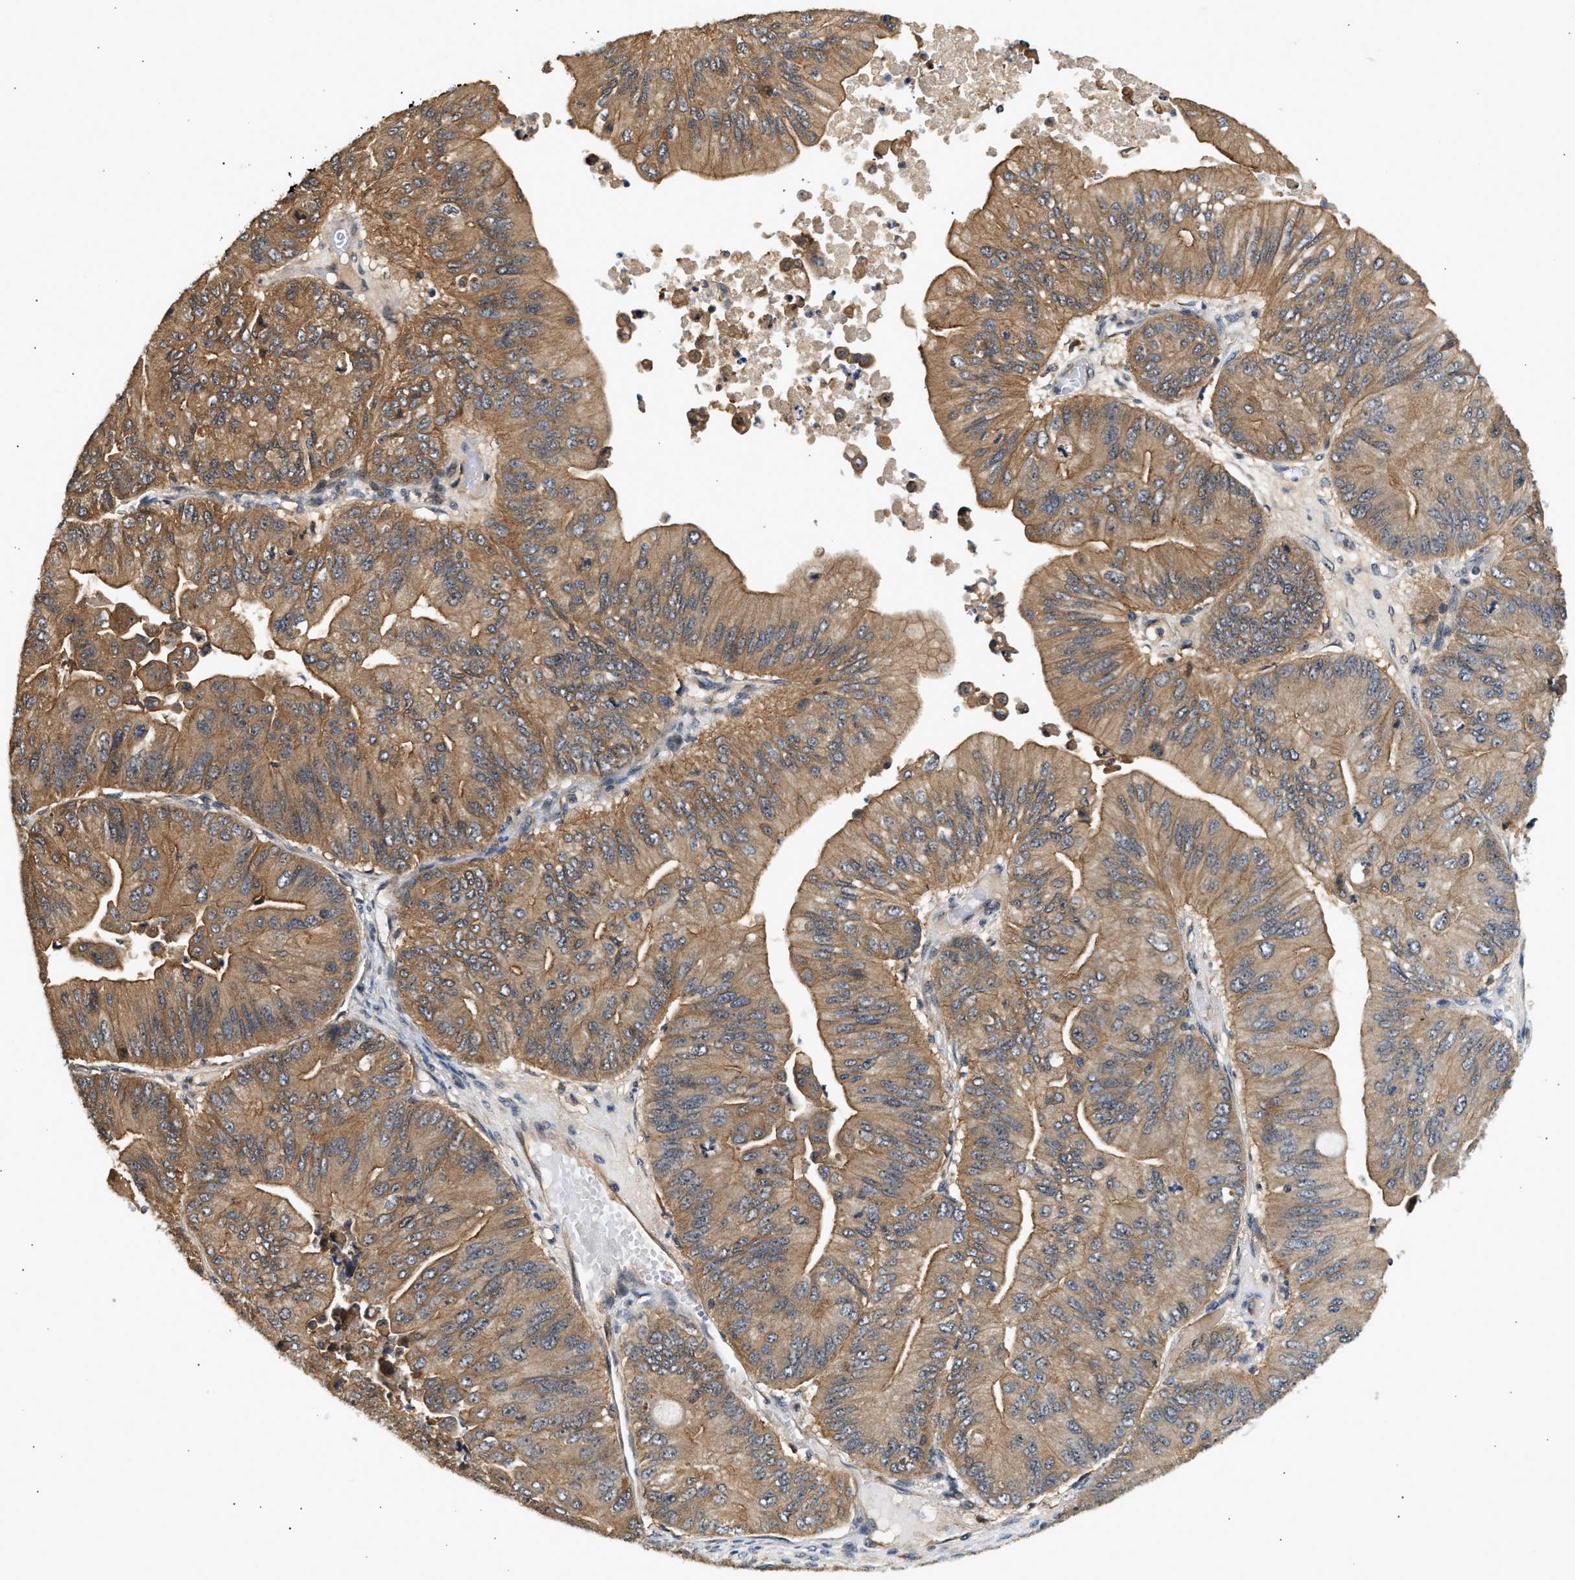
{"staining": {"intensity": "moderate", "quantity": ">75%", "location": "cytoplasmic/membranous"}, "tissue": "ovarian cancer", "cell_type": "Tumor cells", "image_type": "cancer", "snomed": [{"axis": "morphology", "description": "Cystadenocarcinoma, mucinous, NOS"}, {"axis": "topography", "description": "Ovary"}], "caption": "Protein positivity by immunohistochemistry (IHC) shows moderate cytoplasmic/membranous positivity in approximately >75% of tumor cells in ovarian cancer (mucinous cystadenocarcinoma).", "gene": "DUSP14", "patient": {"sex": "female", "age": 61}}